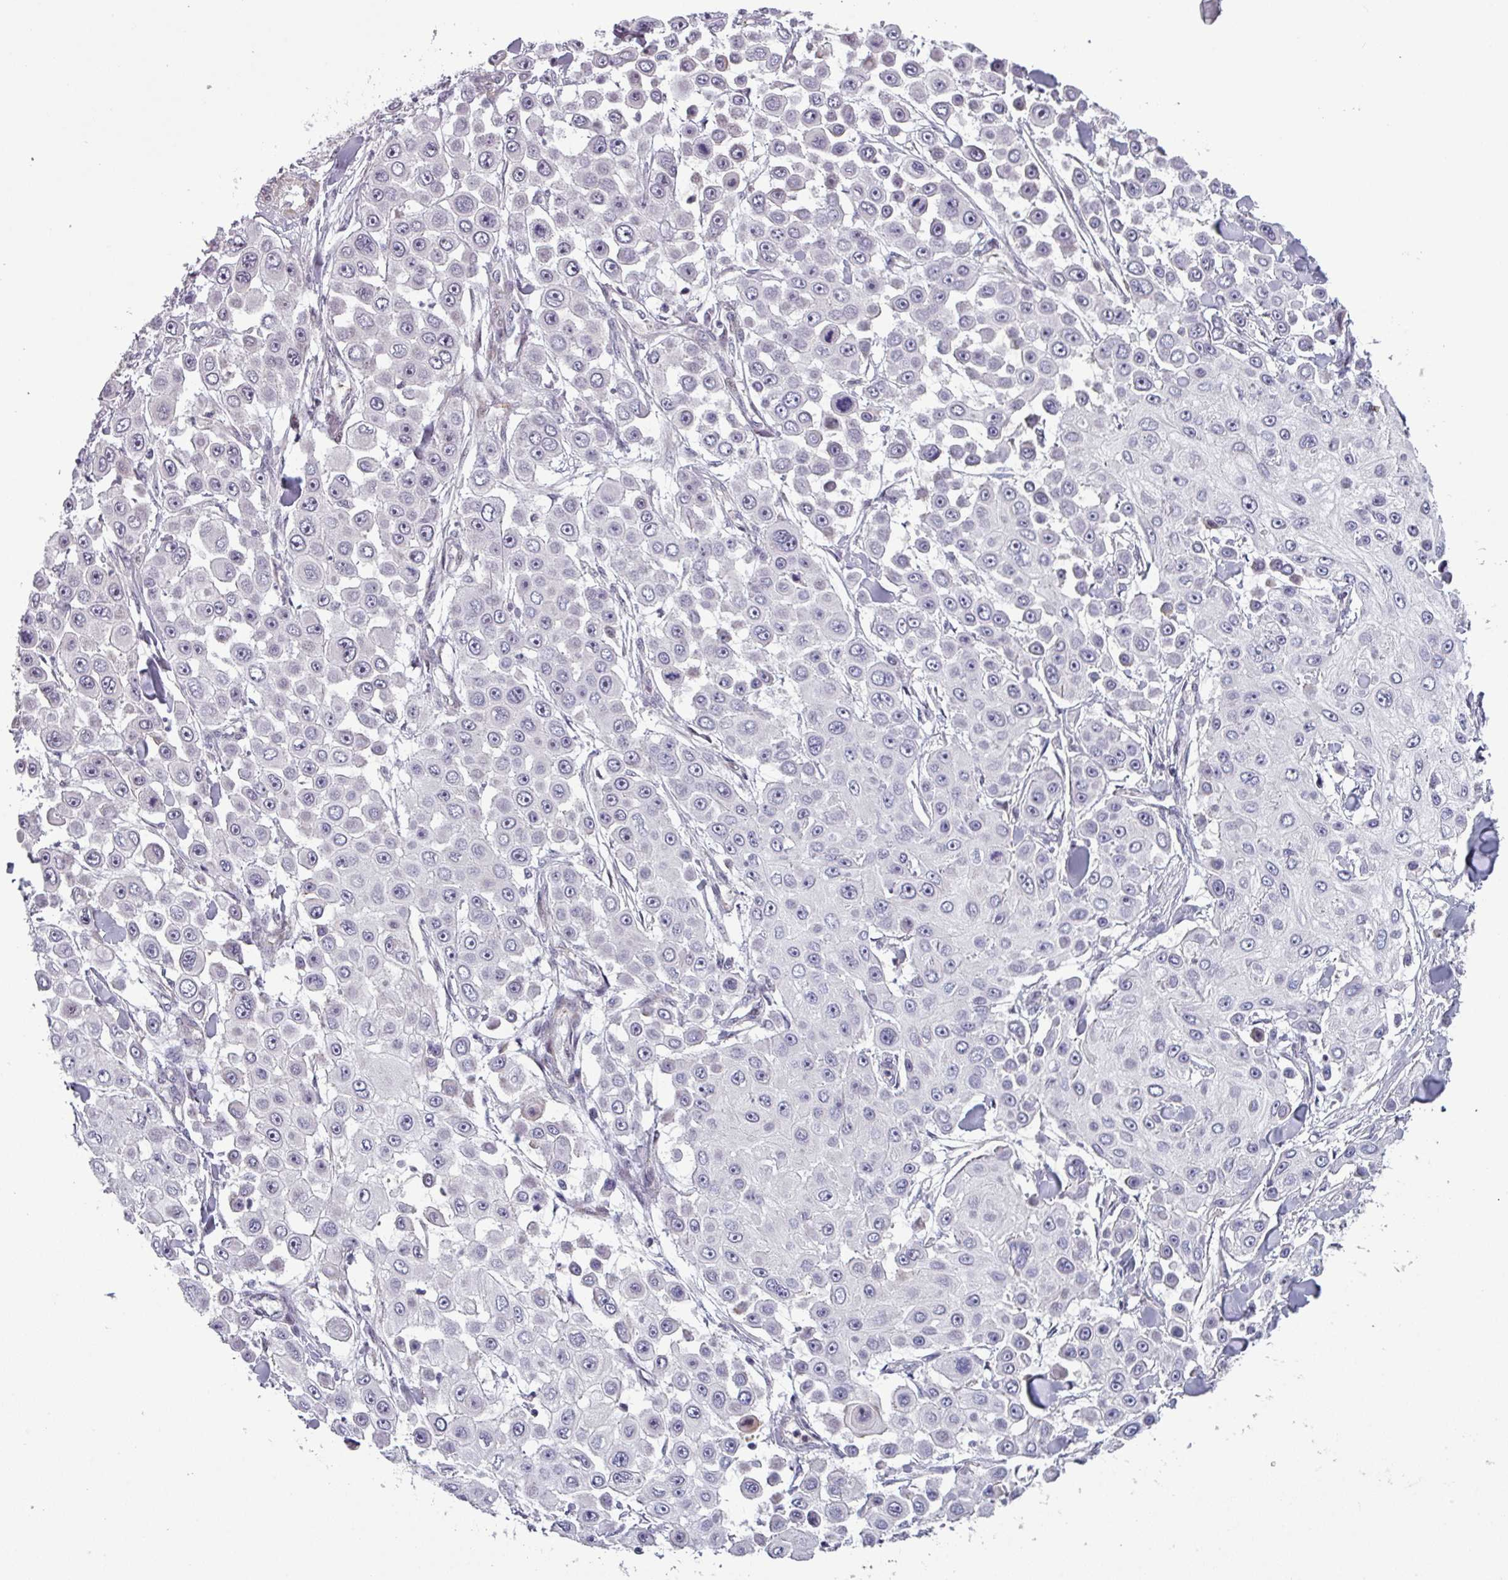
{"staining": {"intensity": "negative", "quantity": "none", "location": "none"}, "tissue": "skin cancer", "cell_type": "Tumor cells", "image_type": "cancer", "snomed": [{"axis": "morphology", "description": "Squamous cell carcinoma, NOS"}, {"axis": "topography", "description": "Skin"}], "caption": "IHC of skin cancer shows no staining in tumor cells. (Stains: DAB IHC with hematoxylin counter stain, Microscopy: brightfield microscopy at high magnification).", "gene": "PRAMEF12", "patient": {"sex": "male", "age": 67}}